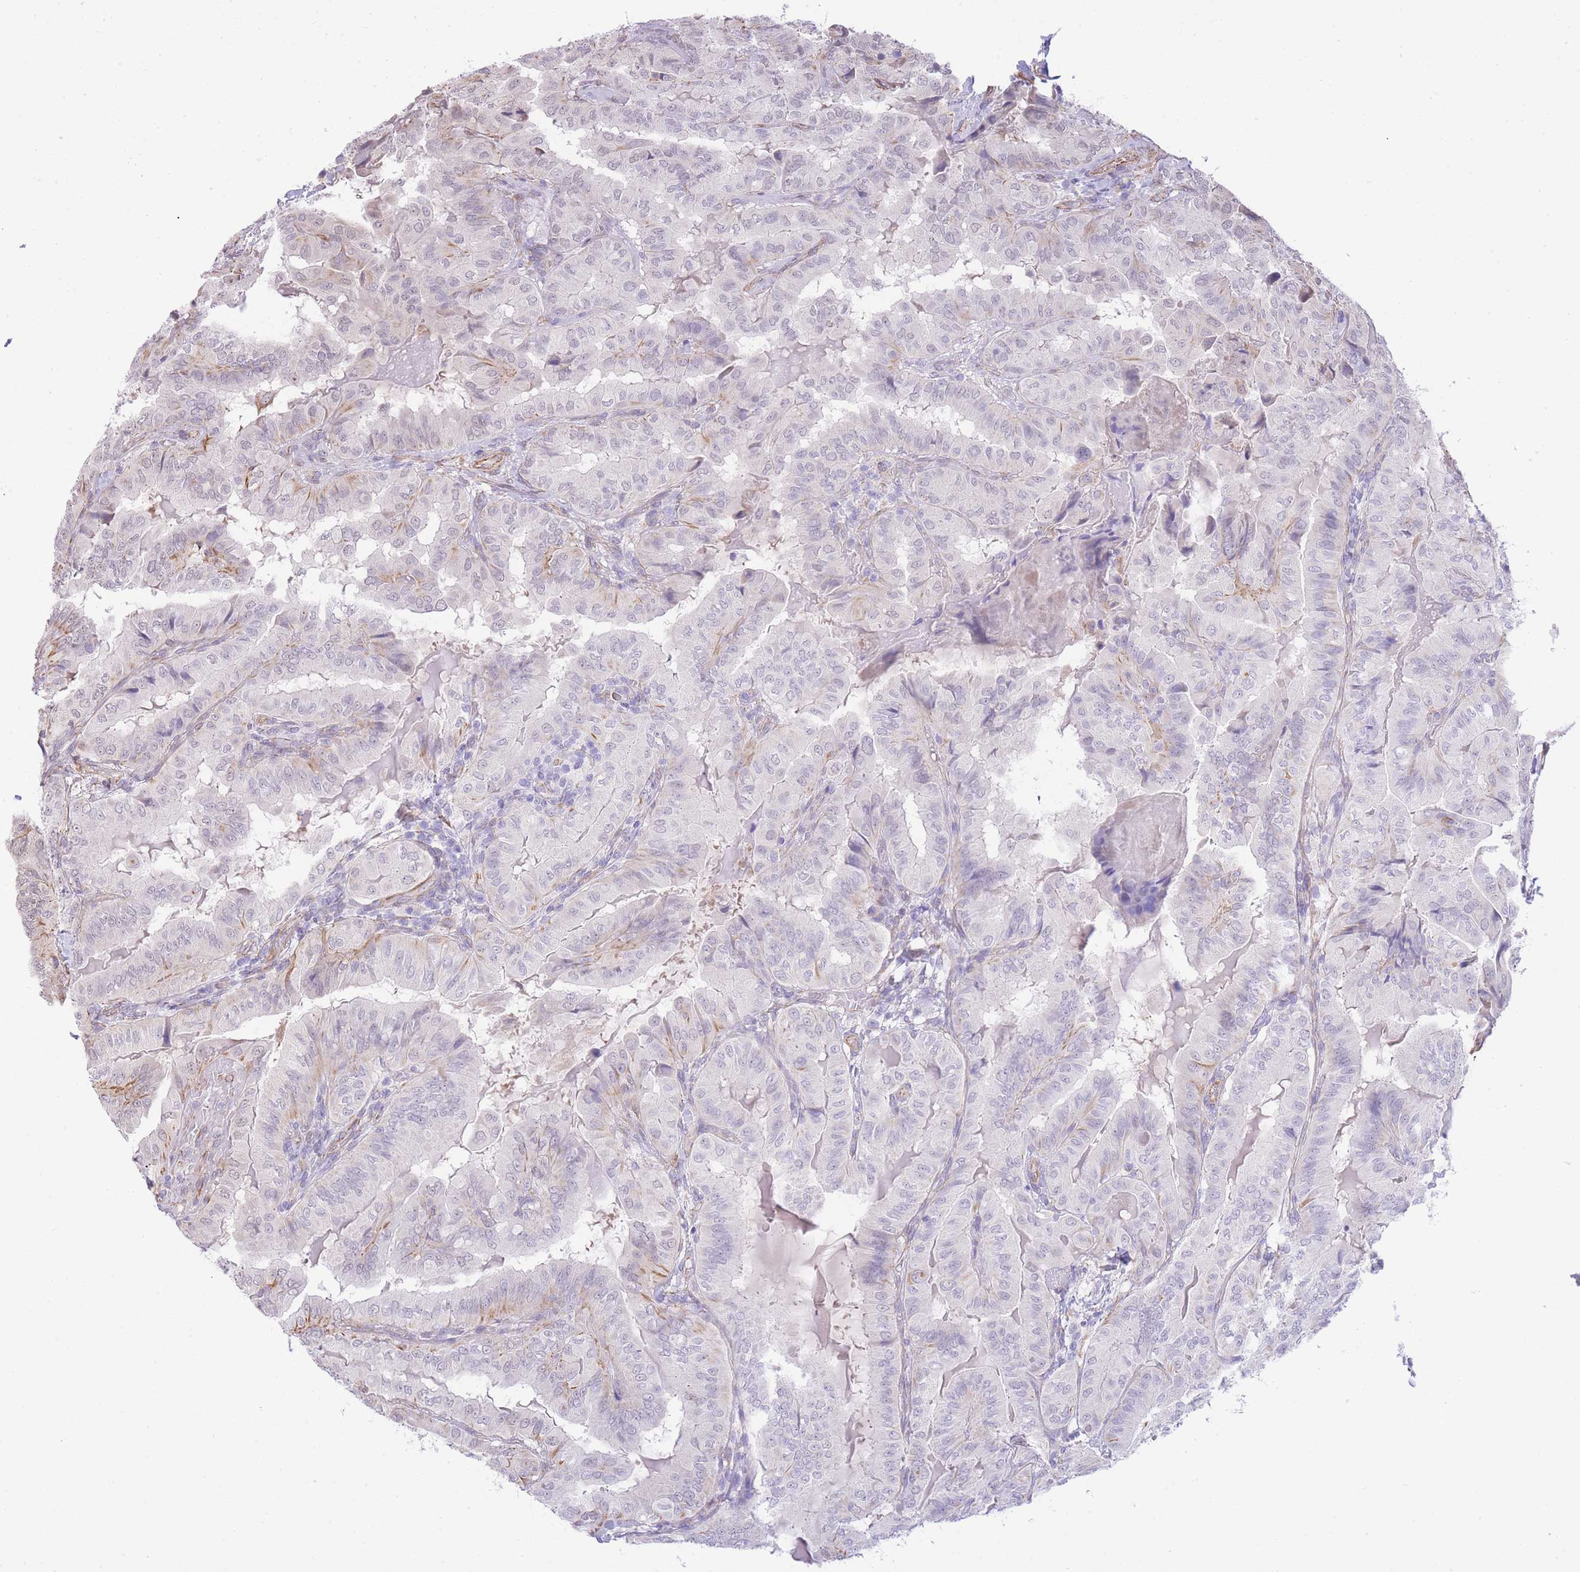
{"staining": {"intensity": "negative", "quantity": "none", "location": "none"}, "tissue": "thyroid cancer", "cell_type": "Tumor cells", "image_type": "cancer", "snomed": [{"axis": "morphology", "description": "Papillary adenocarcinoma, NOS"}, {"axis": "topography", "description": "Thyroid gland"}], "caption": "DAB immunohistochemical staining of human papillary adenocarcinoma (thyroid) exhibits no significant positivity in tumor cells. (Stains: DAB immunohistochemistry with hematoxylin counter stain, Microscopy: brightfield microscopy at high magnification).", "gene": "PSG8", "patient": {"sex": "female", "age": 68}}